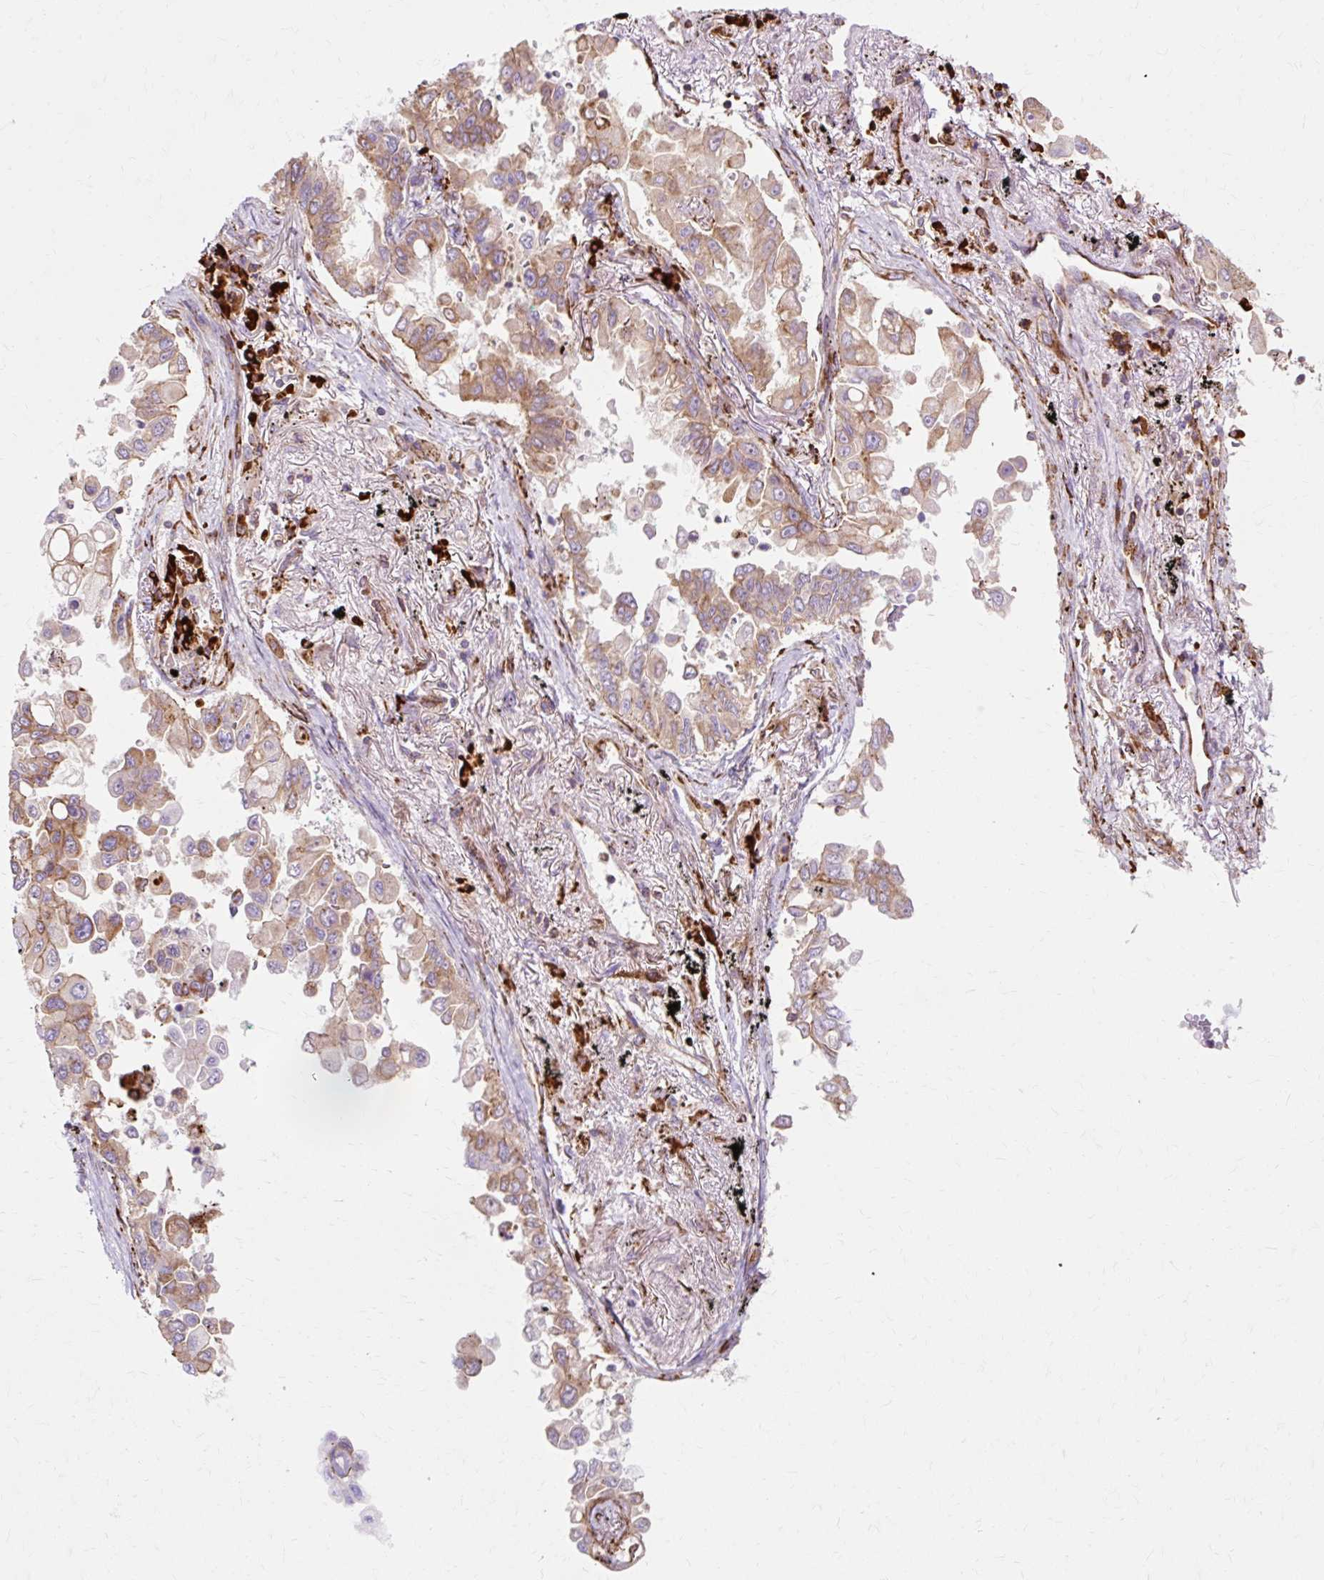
{"staining": {"intensity": "moderate", "quantity": ">75%", "location": "cytoplasmic/membranous"}, "tissue": "lung cancer", "cell_type": "Tumor cells", "image_type": "cancer", "snomed": [{"axis": "morphology", "description": "Adenocarcinoma, NOS"}, {"axis": "topography", "description": "Lung"}], "caption": "About >75% of tumor cells in adenocarcinoma (lung) display moderate cytoplasmic/membranous protein positivity as visualized by brown immunohistochemical staining.", "gene": "TBC1D2B", "patient": {"sex": "female", "age": 67}}